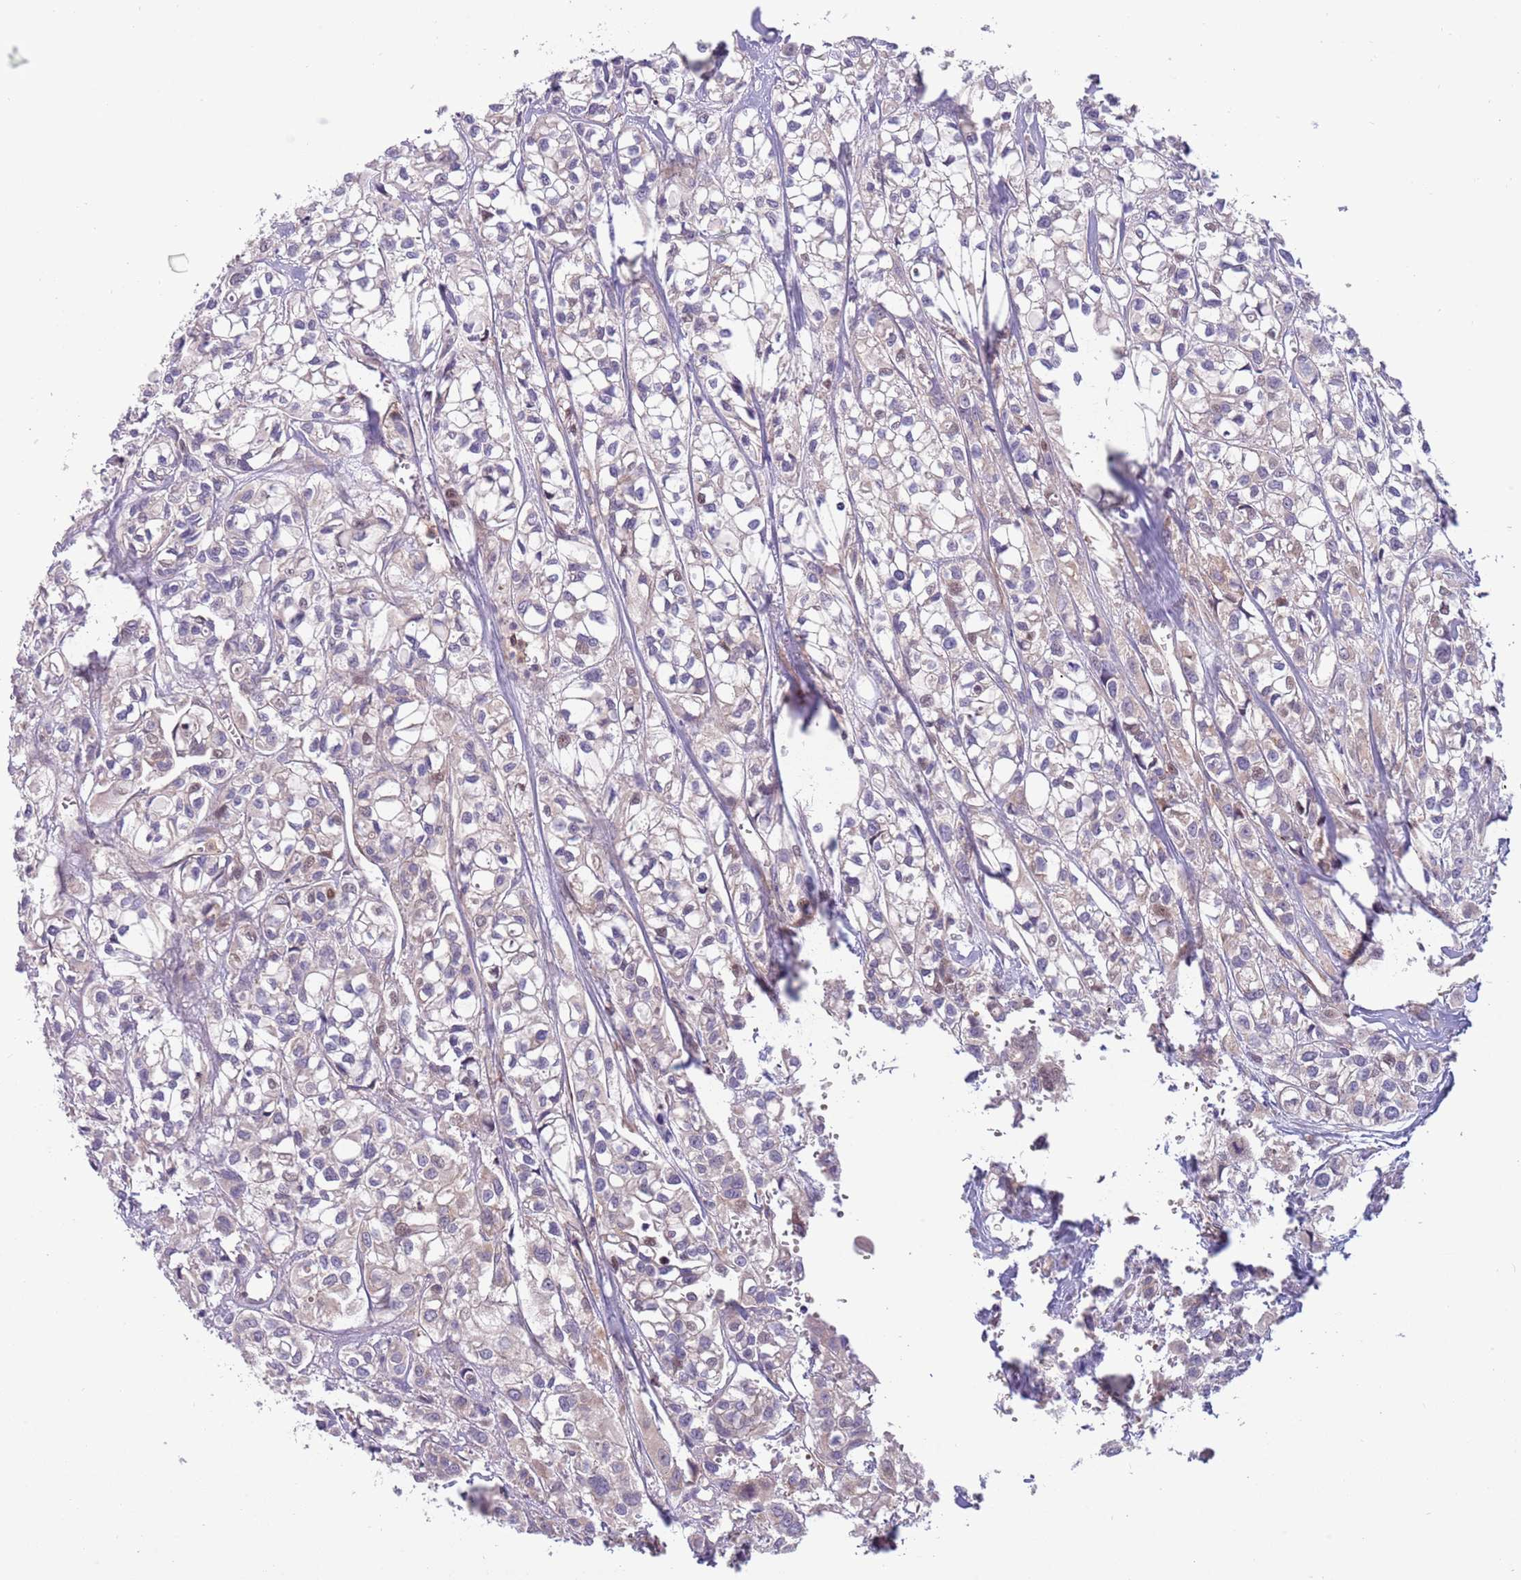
{"staining": {"intensity": "negative", "quantity": "none", "location": "none"}, "tissue": "urothelial cancer", "cell_type": "Tumor cells", "image_type": "cancer", "snomed": [{"axis": "morphology", "description": "Urothelial carcinoma, High grade"}, {"axis": "topography", "description": "Urinary bladder"}], "caption": "Human high-grade urothelial carcinoma stained for a protein using immunohistochemistry (IHC) shows no expression in tumor cells.", "gene": "ITGB6", "patient": {"sex": "male", "age": 67}}